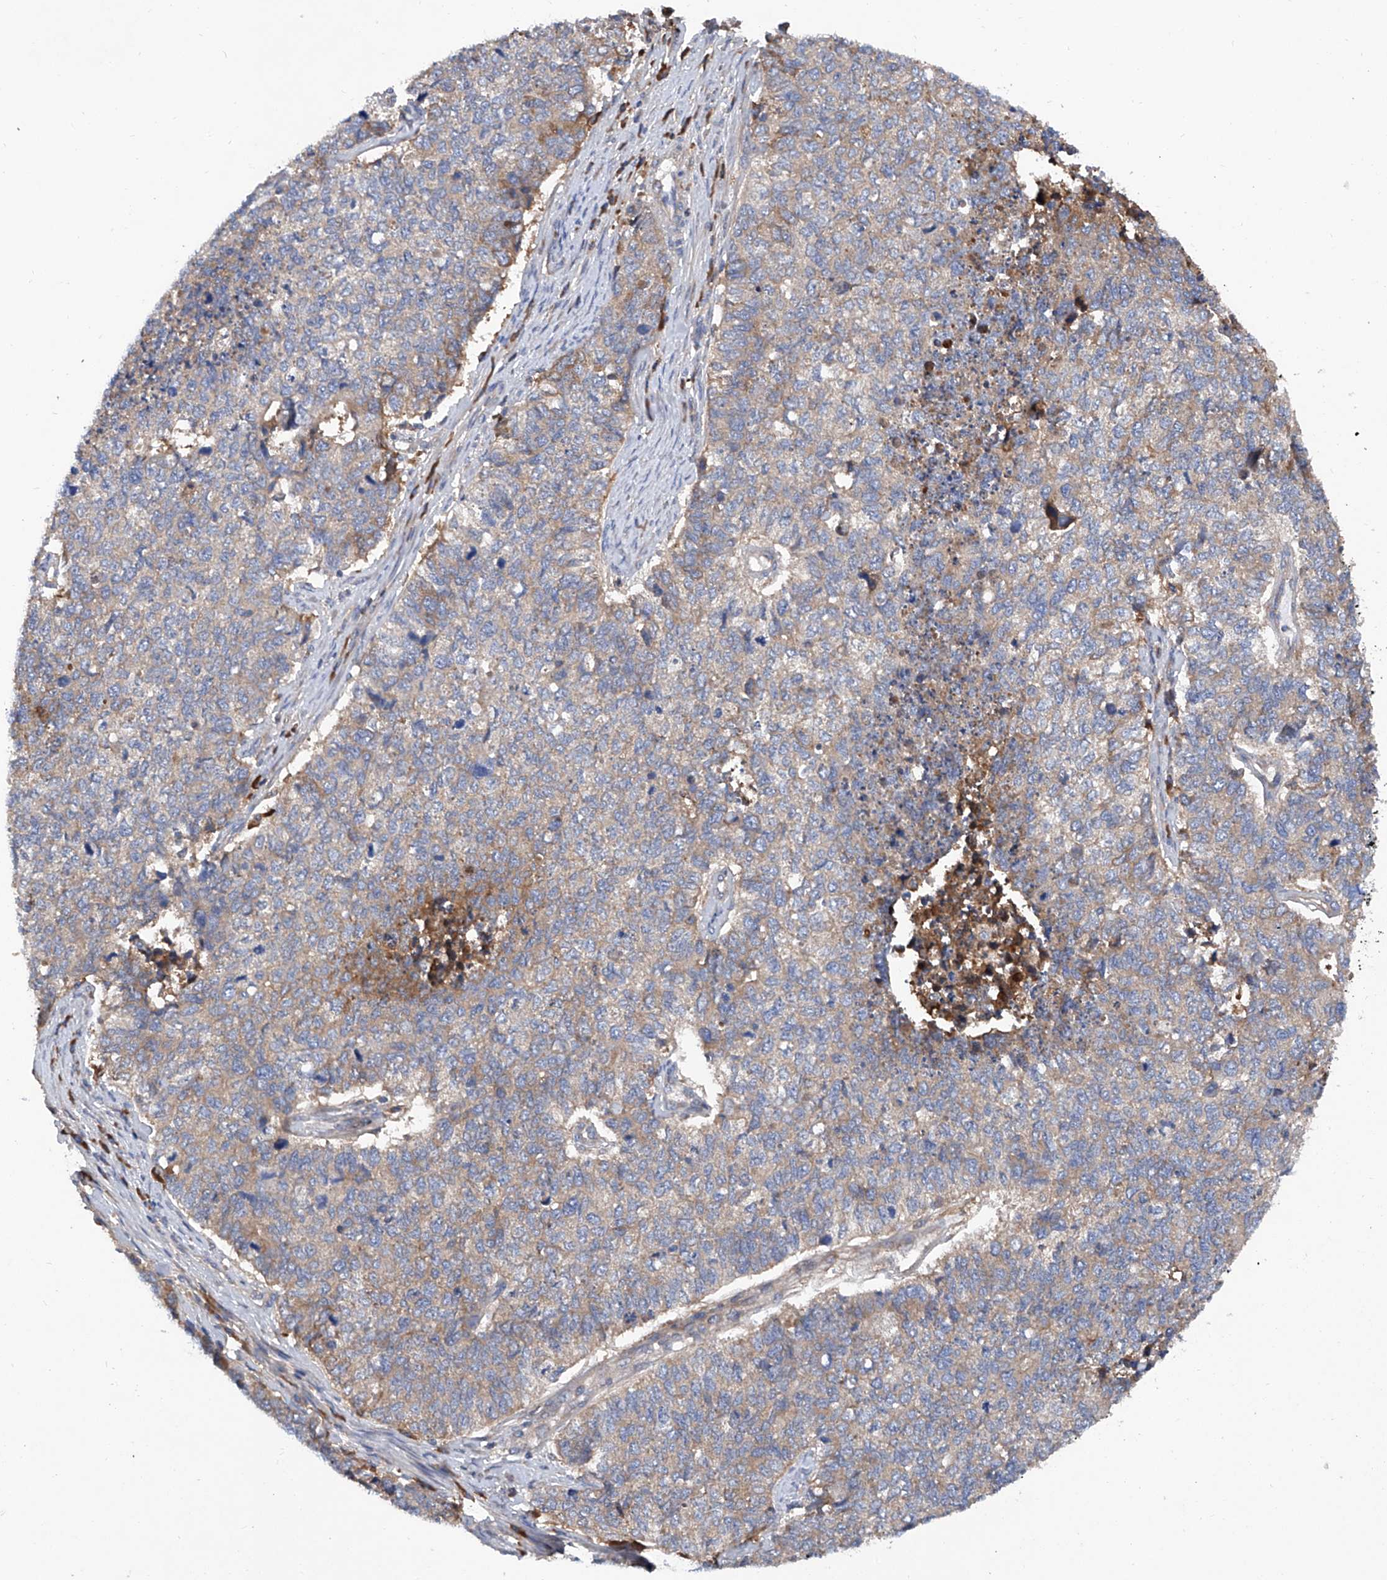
{"staining": {"intensity": "moderate", "quantity": "25%-75%", "location": "cytoplasmic/membranous"}, "tissue": "cervical cancer", "cell_type": "Tumor cells", "image_type": "cancer", "snomed": [{"axis": "morphology", "description": "Squamous cell carcinoma, NOS"}, {"axis": "topography", "description": "Cervix"}], "caption": "Immunohistochemistry (IHC) staining of cervical squamous cell carcinoma, which displays medium levels of moderate cytoplasmic/membranous expression in approximately 25%-75% of tumor cells indicating moderate cytoplasmic/membranous protein expression. The staining was performed using DAB (brown) for protein detection and nuclei were counterstained in hematoxylin (blue).", "gene": "ASCC3", "patient": {"sex": "female", "age": 63}}